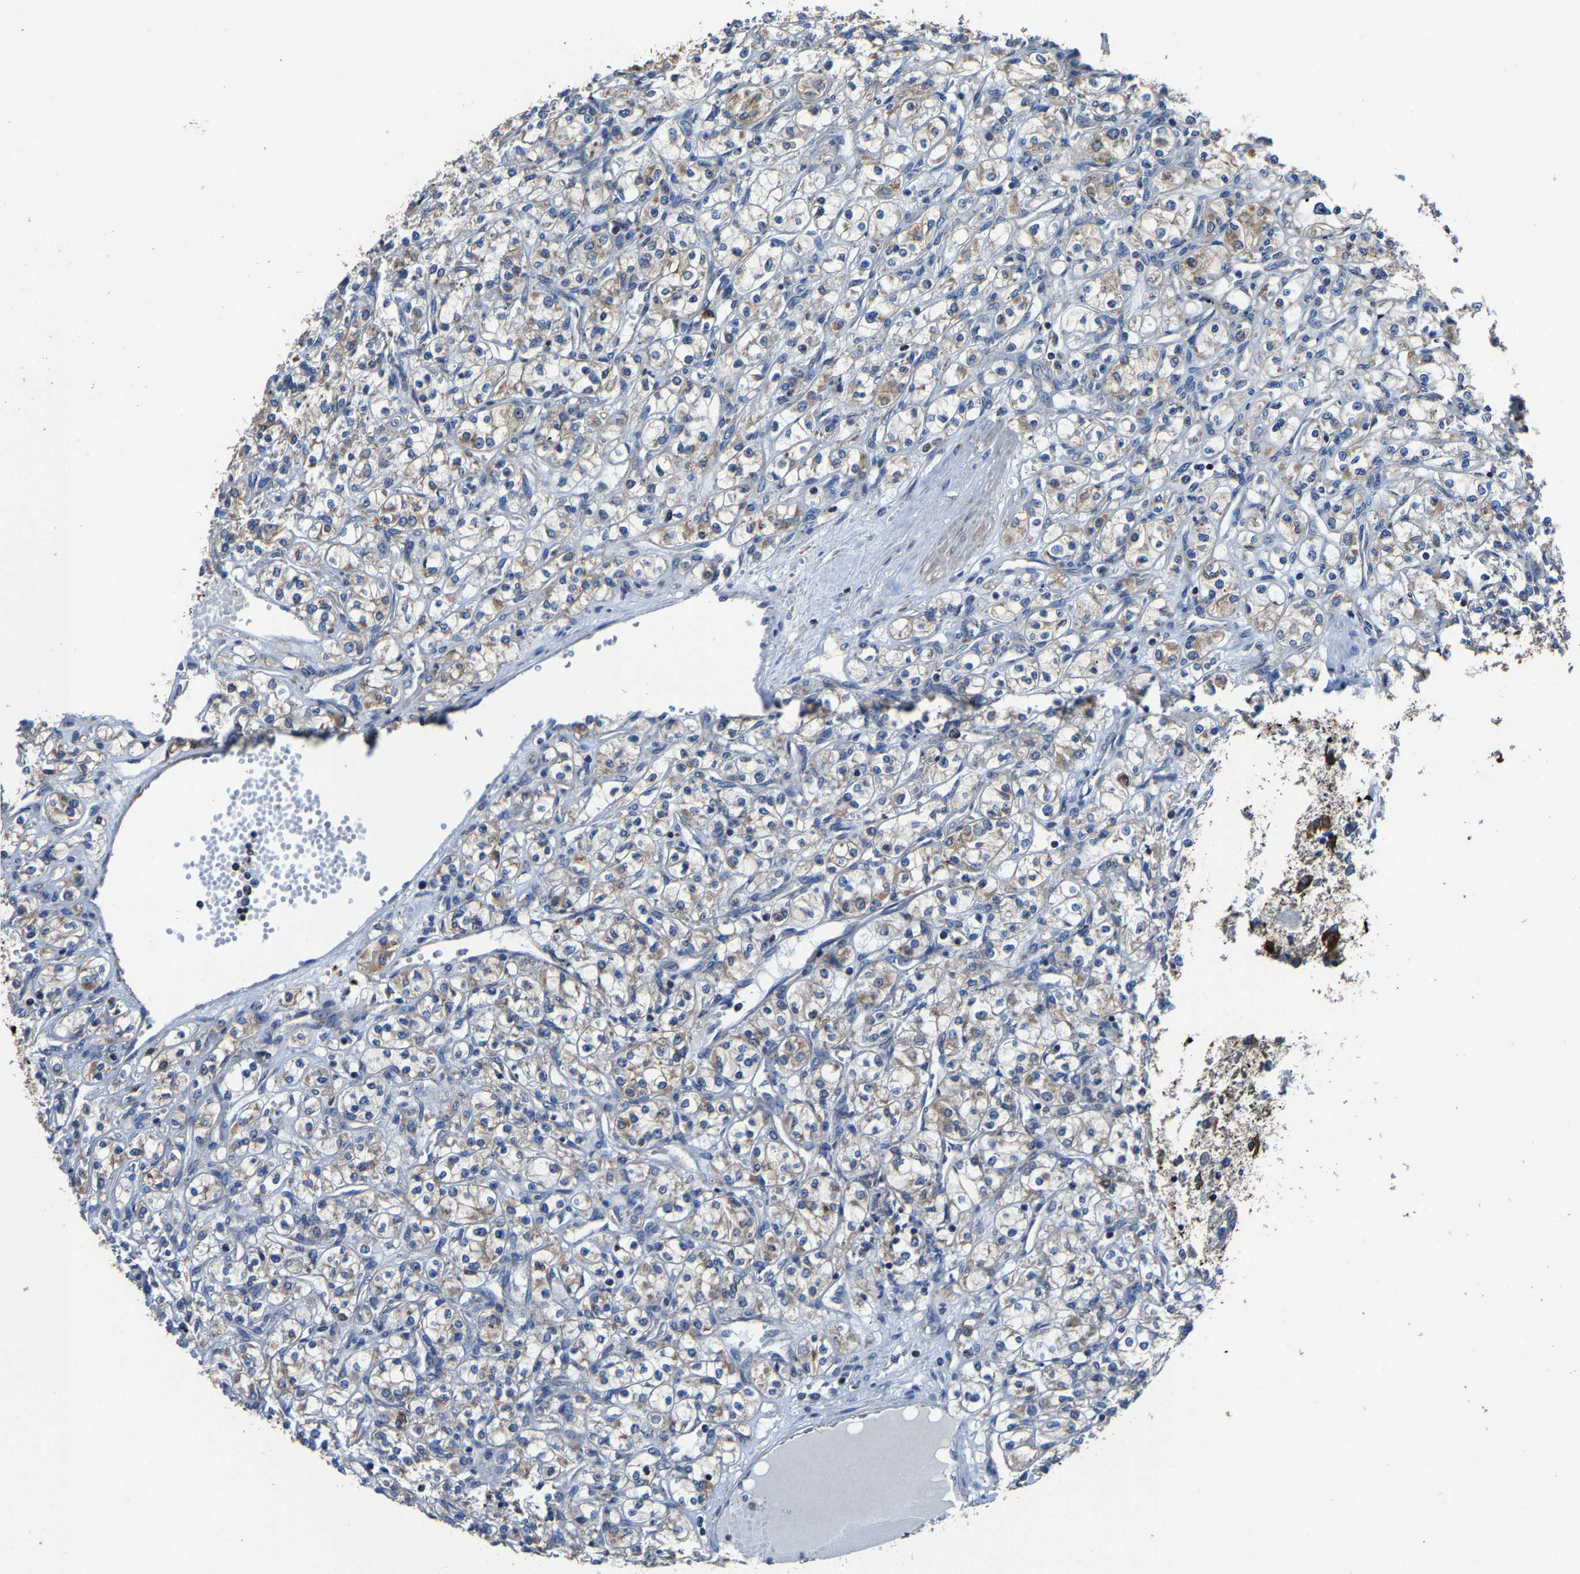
{"staining": {"intensity": "moderate", "quantity": ">75%", "location": "cytoplasmic/membranous"}, "tissue": "renal cancer", "cell_type": "Tumor cells", "image_type": "cancer", "snomed": [{"axis": "morphology", "description": "Adenocarcinoma, NOS"}, {"axis": "topography", "description": "Kidney"}], "caption": "High-magnification brightfield microscopy of renal cancer (adenocarcinoma) stained with DAB (3,3'-diaminobenzidine) (brown) and counterstained with hematoxylin (blue). tumor cells exhibit moderate cytoplasmic/membranous expression is identified in about>75% of cells.", "gene": "AGK", "patient": {"sex": "male", "age": 77}}